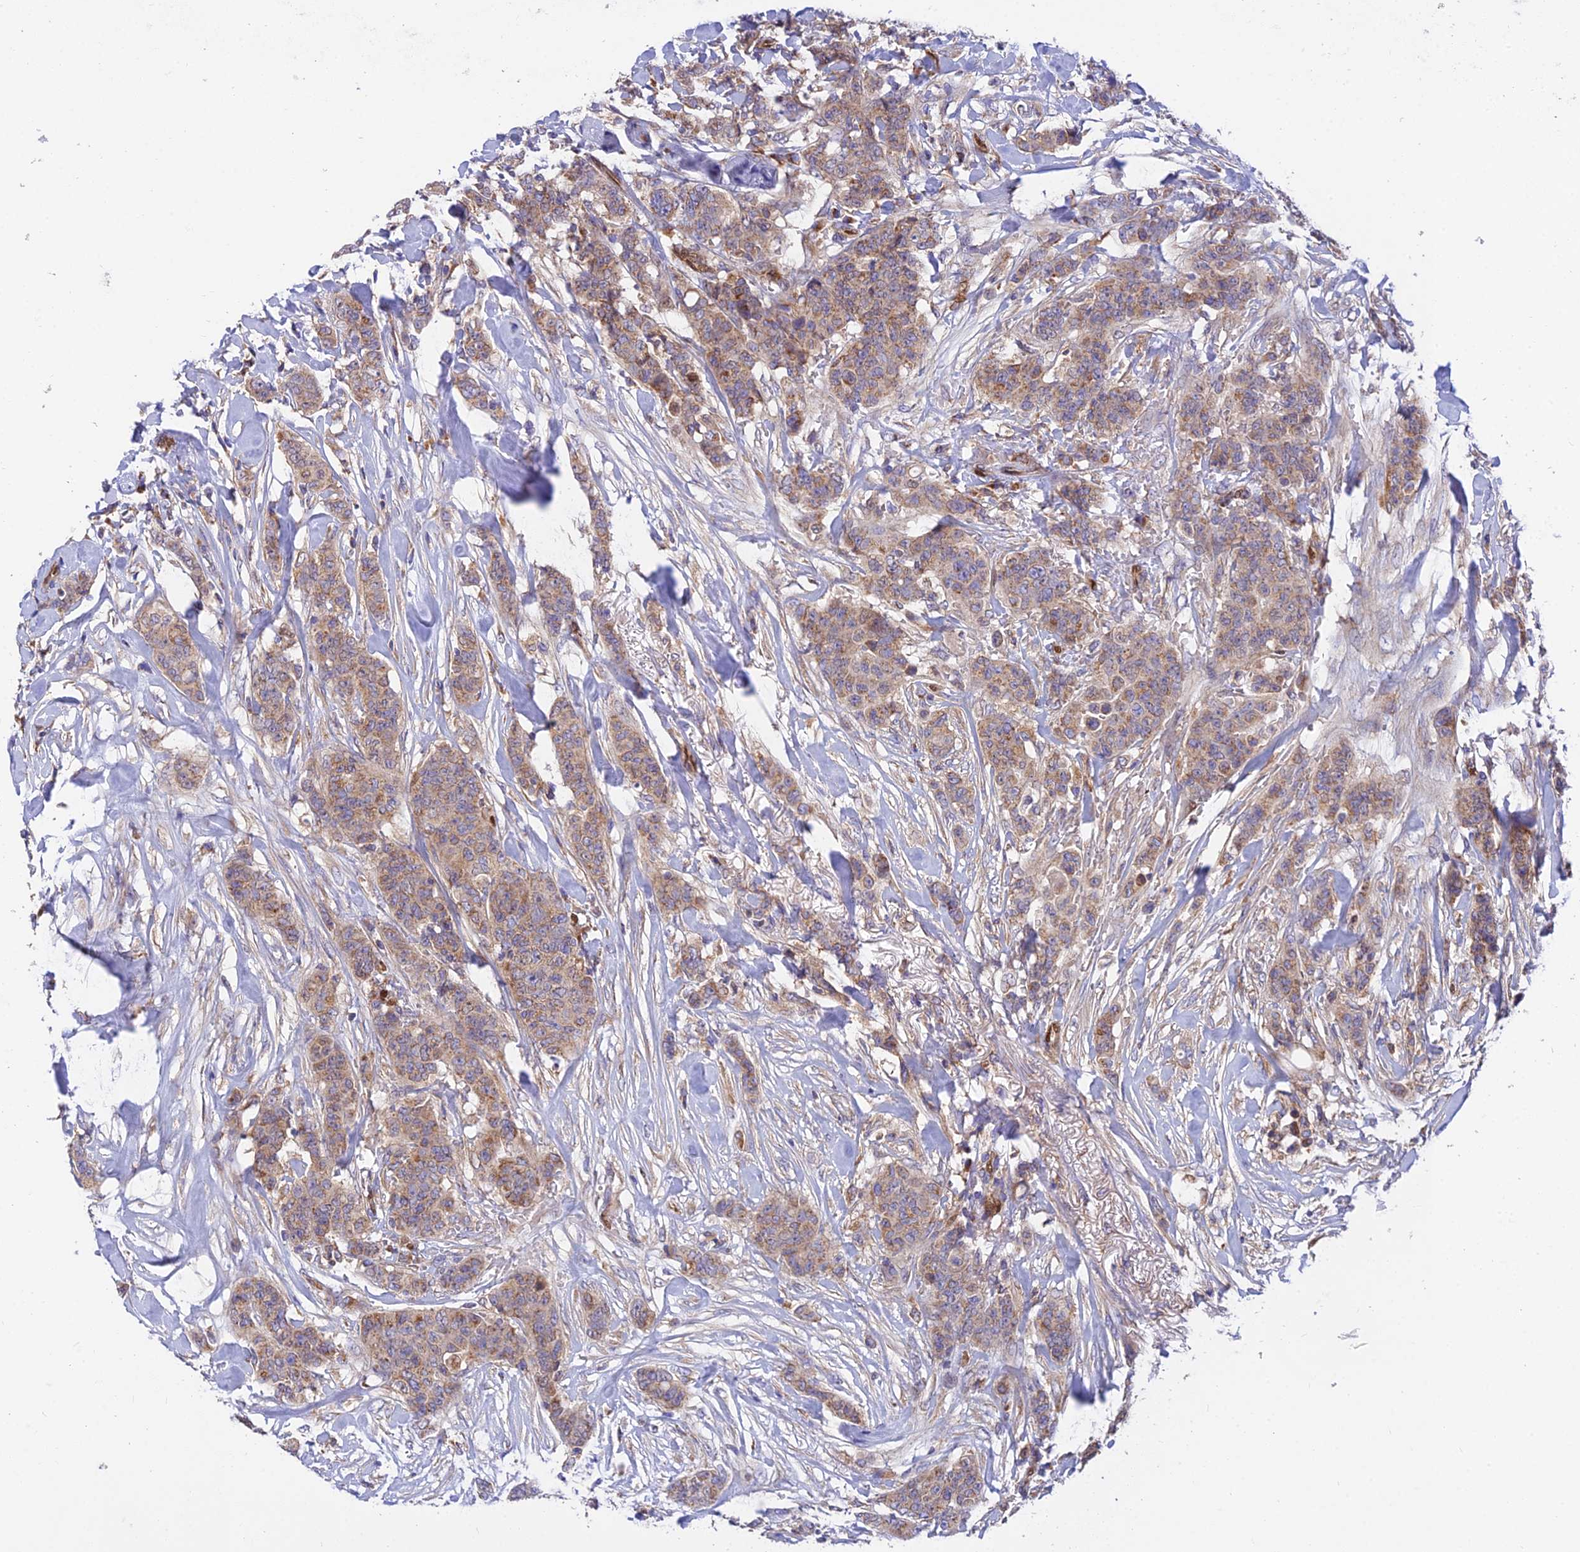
{"staining": {"intensity": "moderate", "quantity": ">75%", "location": "cytoplasmic/membranous"}, "tissue": "breast cancer", "cell_type": "Tumor cells", "image_type": "cancer", "snomed": [{"axis": "morphology", "description": "Duct carcinoma"}, {"axis": "topography", "description": "Breast"}], "caption": "Breast invasive ductal carcinoma stained for a protein reveals moderate cytoplasmic/membranous positivity in tumor cells. (brown staining indicates protein expression, while blue staining denotes nuclei).", "gene": "PODNL1", "patient": {"sex": "female", "age": 40}}